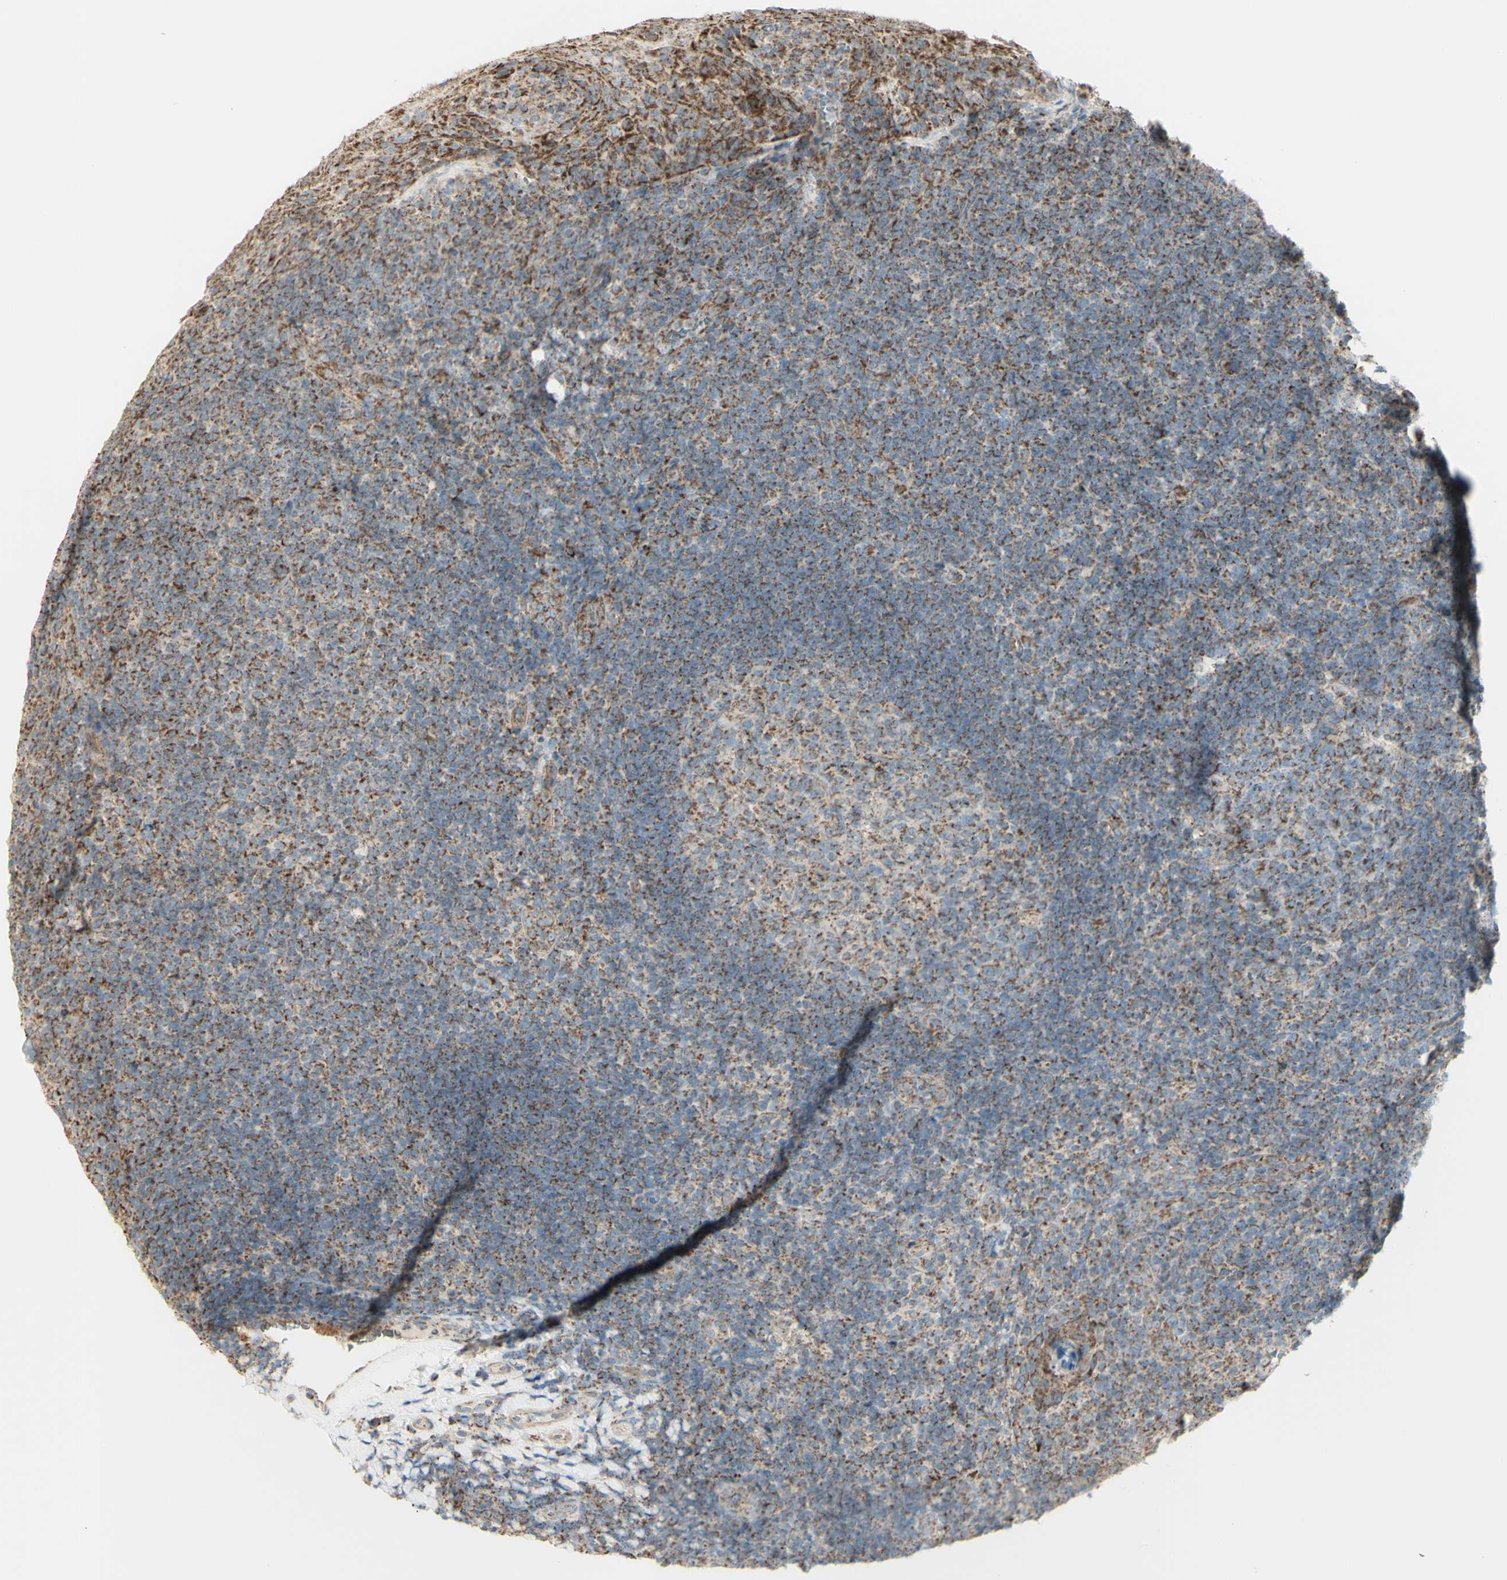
{"staining": {"intensity": "strong", "quantity": "25%-75%", "location": "cytoplasmic/membranous"}, "tissue": "tonsil", "cell_type": "Germinal center cells", "image_type": "normal", "snomed": [{"axis": "morphology", "description": "Normal tissue, NOS"}, {"axis": "topography", "description": "Tonsil"}], "caption": "This histopathology image shows benign tonsil stained with immunohistochemistry to label a protein in brown. The cytoplasmic/membranous of germinal center cells show strong positivity for the protein. Nuclei are counter-stained blue.", "gene": "LETM1", "patient": {"sex": "male", "age": 37}}